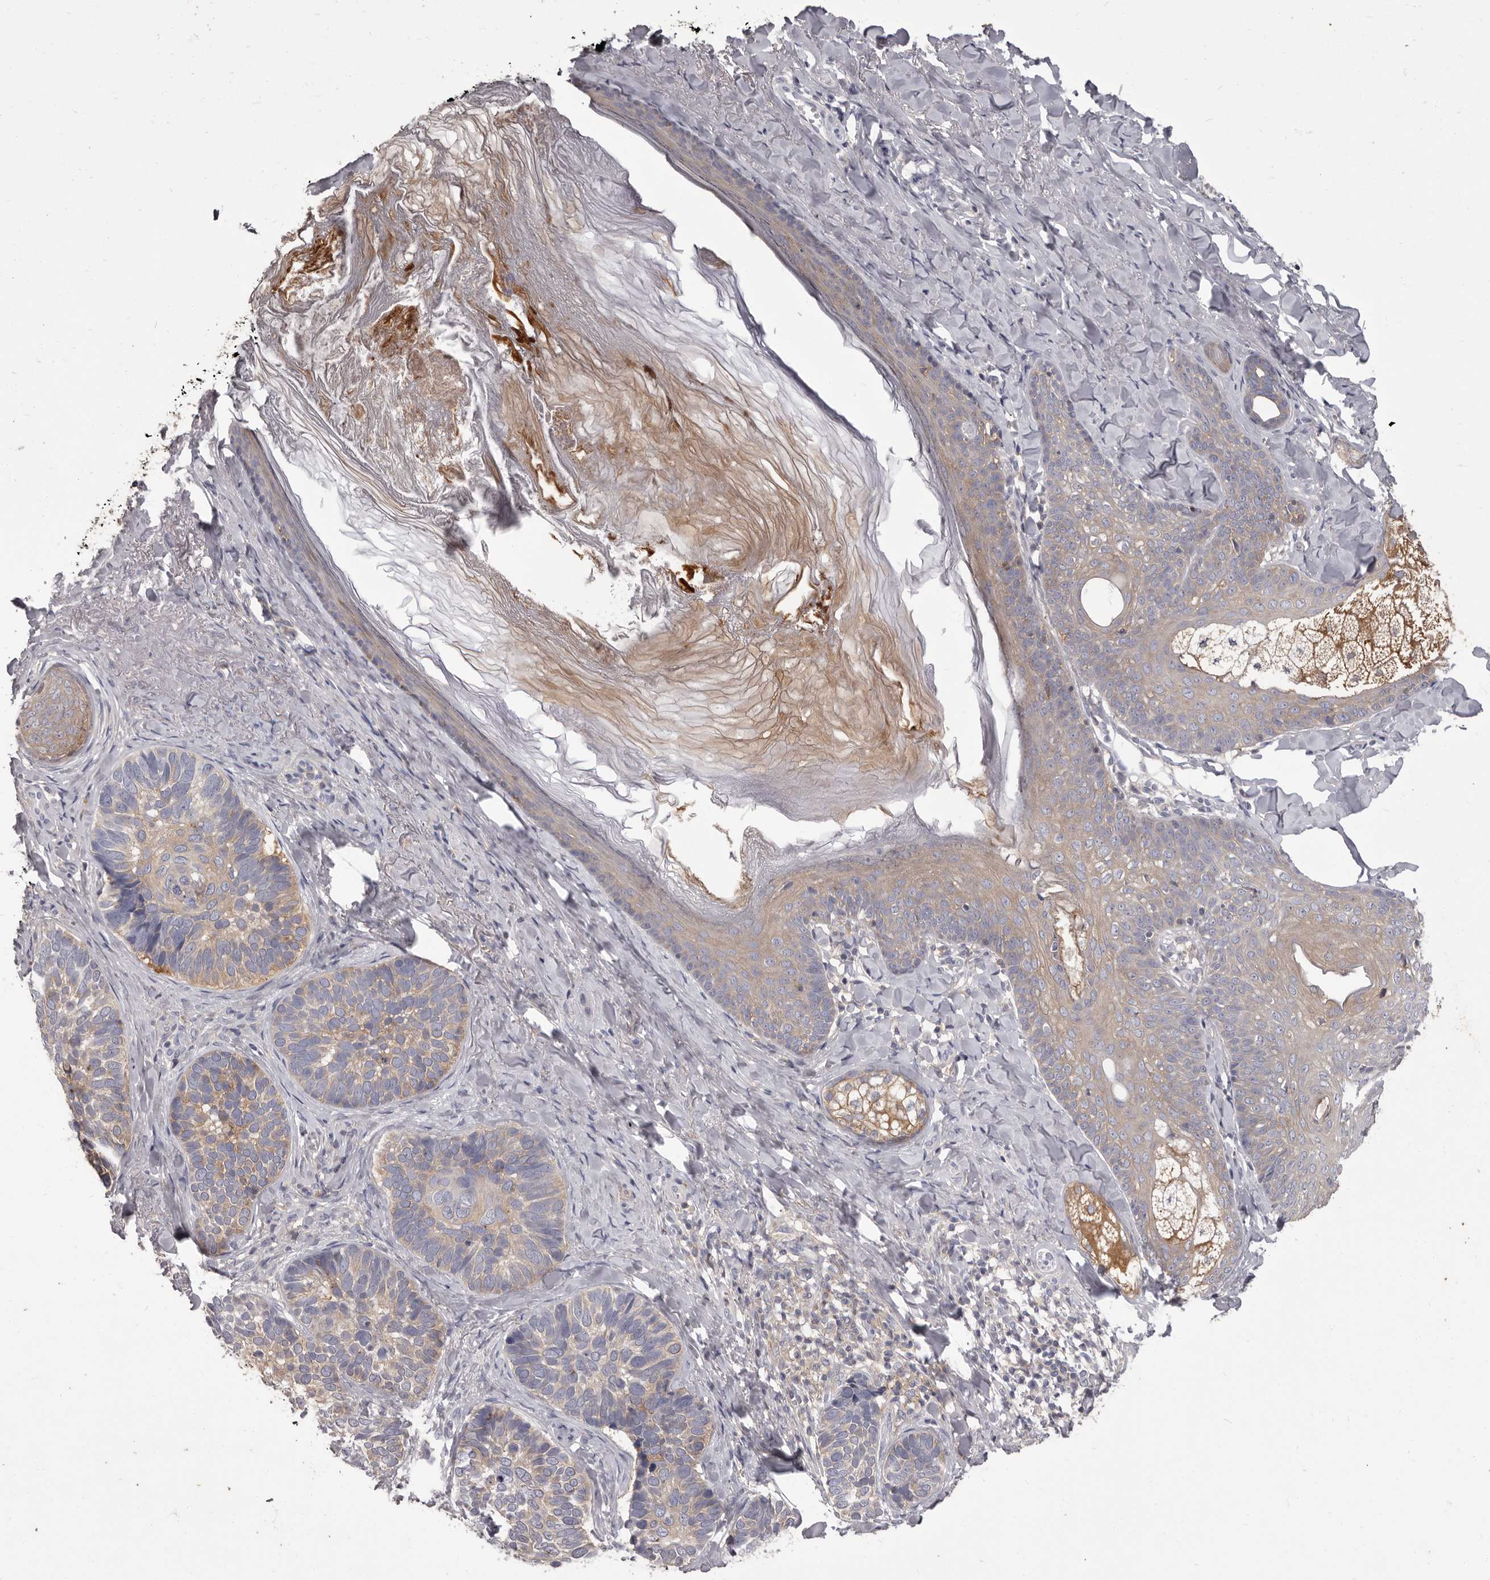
{"staining": {"intensity": "weak", "quantity": ">75%", "location": "cytoplasmic/membranous"}, "tissue": "skin cancer", "cell_type": "Tumor cells", "image_type": "cancer", "snomed": [{"axis": "morphology", "description": "Basal cell carcinoma"}, {"axis": "topography", "description": "Skin"}], "caption": "Approximately >75% of tumor cells in human skin cancer (basal cell carcinoma) reveal weak cytoplasmic/membranous protein staining as visualized by brown immunohistochemical staining.", "gene": "APEH", "patient": {"sex": "male", "age": 62}}